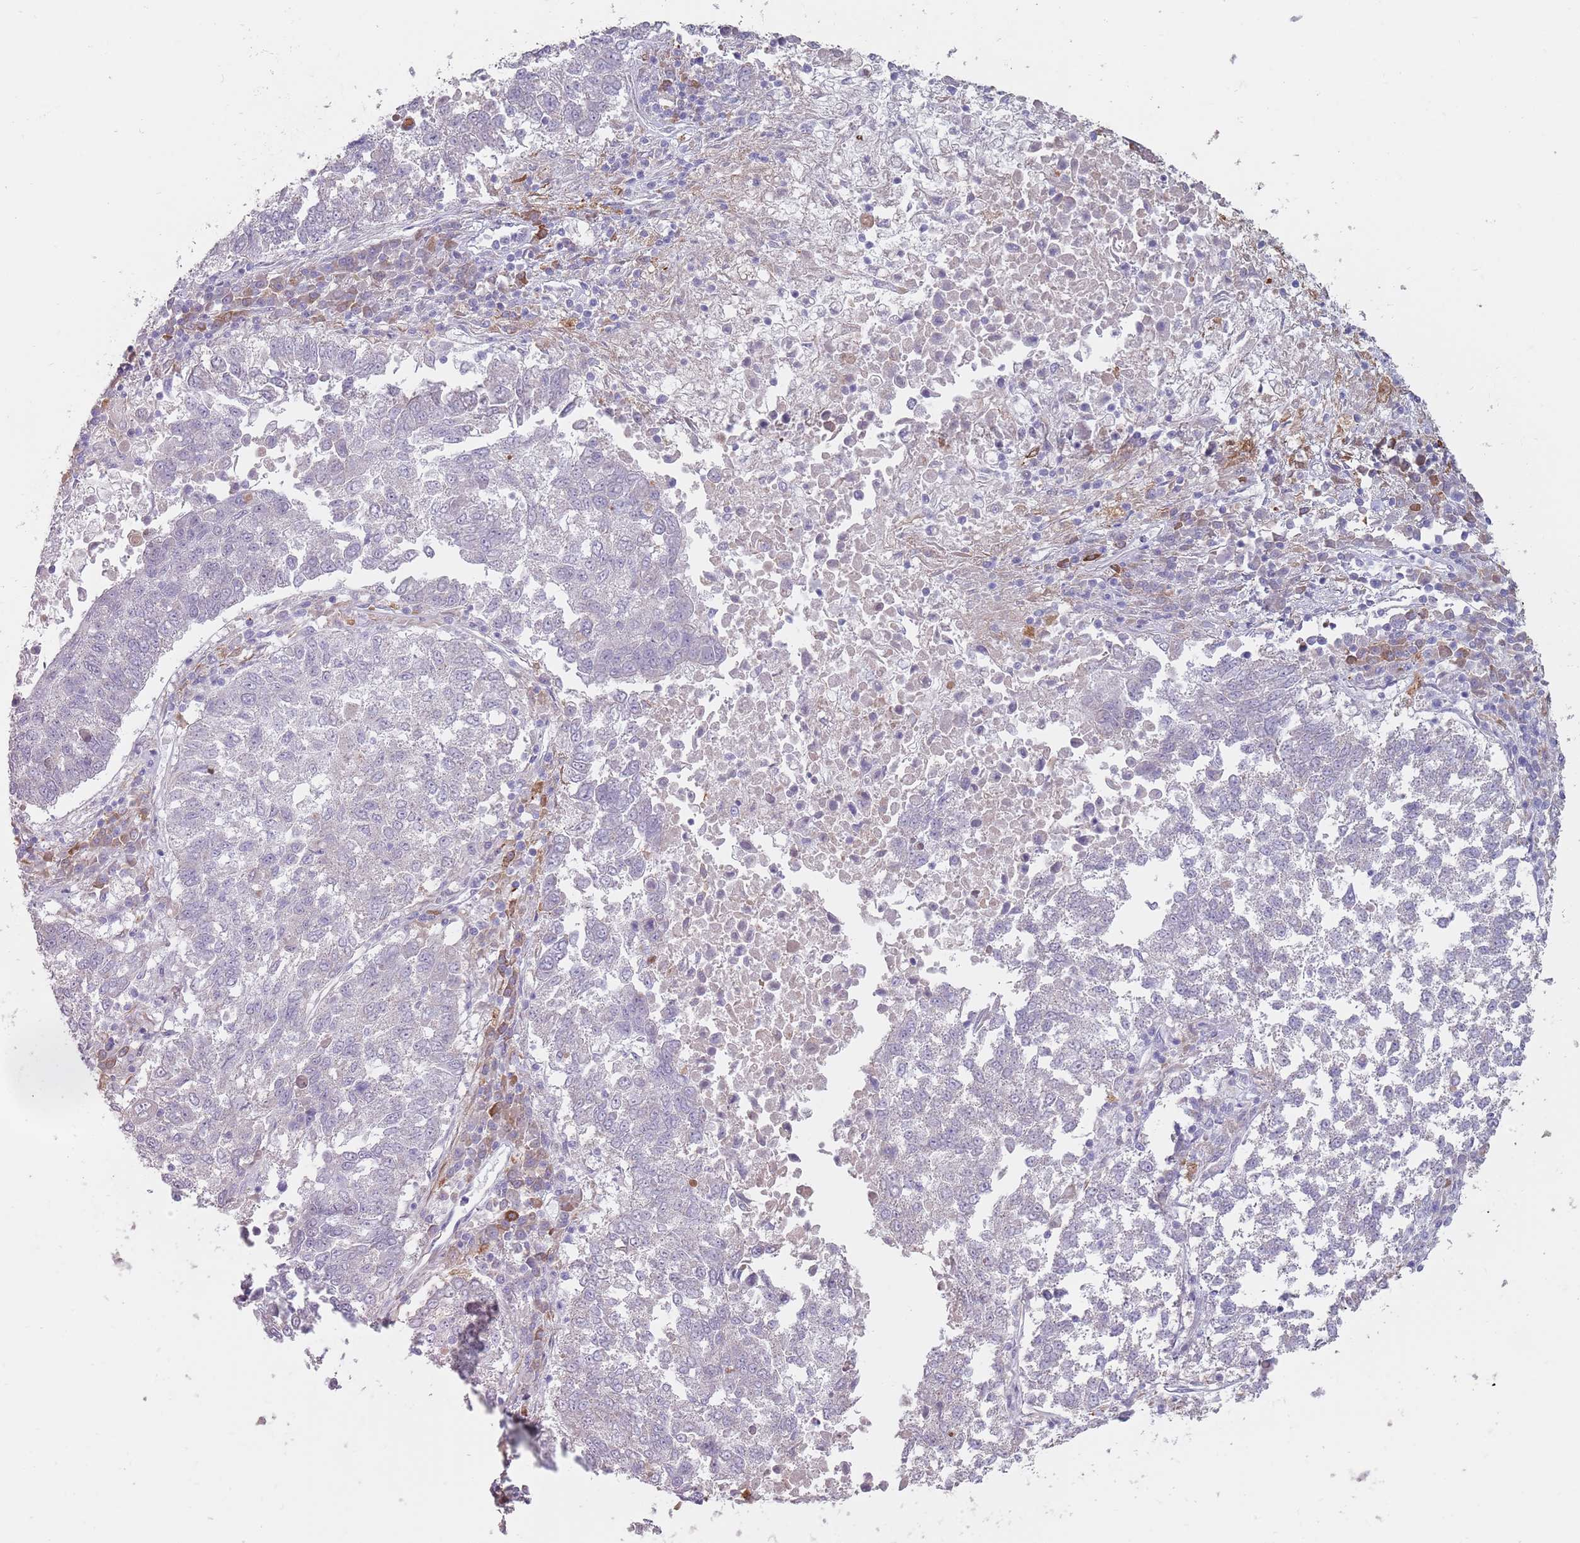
{"staining": {"intensity": "negative", "quantity": "none", "location": "none"}, "tissue": "lung cancer", "cell_type": "Tumor cells", "image_type": "cancer", "snomed": [{"axis": "morphology", "description": "Squamous cell carcinoma, NOS"}, {"axis": "topography", "description": "Lung"}], "caption": "Immunohistochemistry (IHC) of squamous cell carcinoma (lung) exhibits no positivity in tumor cells.", "gene": "DXO", "patient": {"sex": "male", "age": 73}}